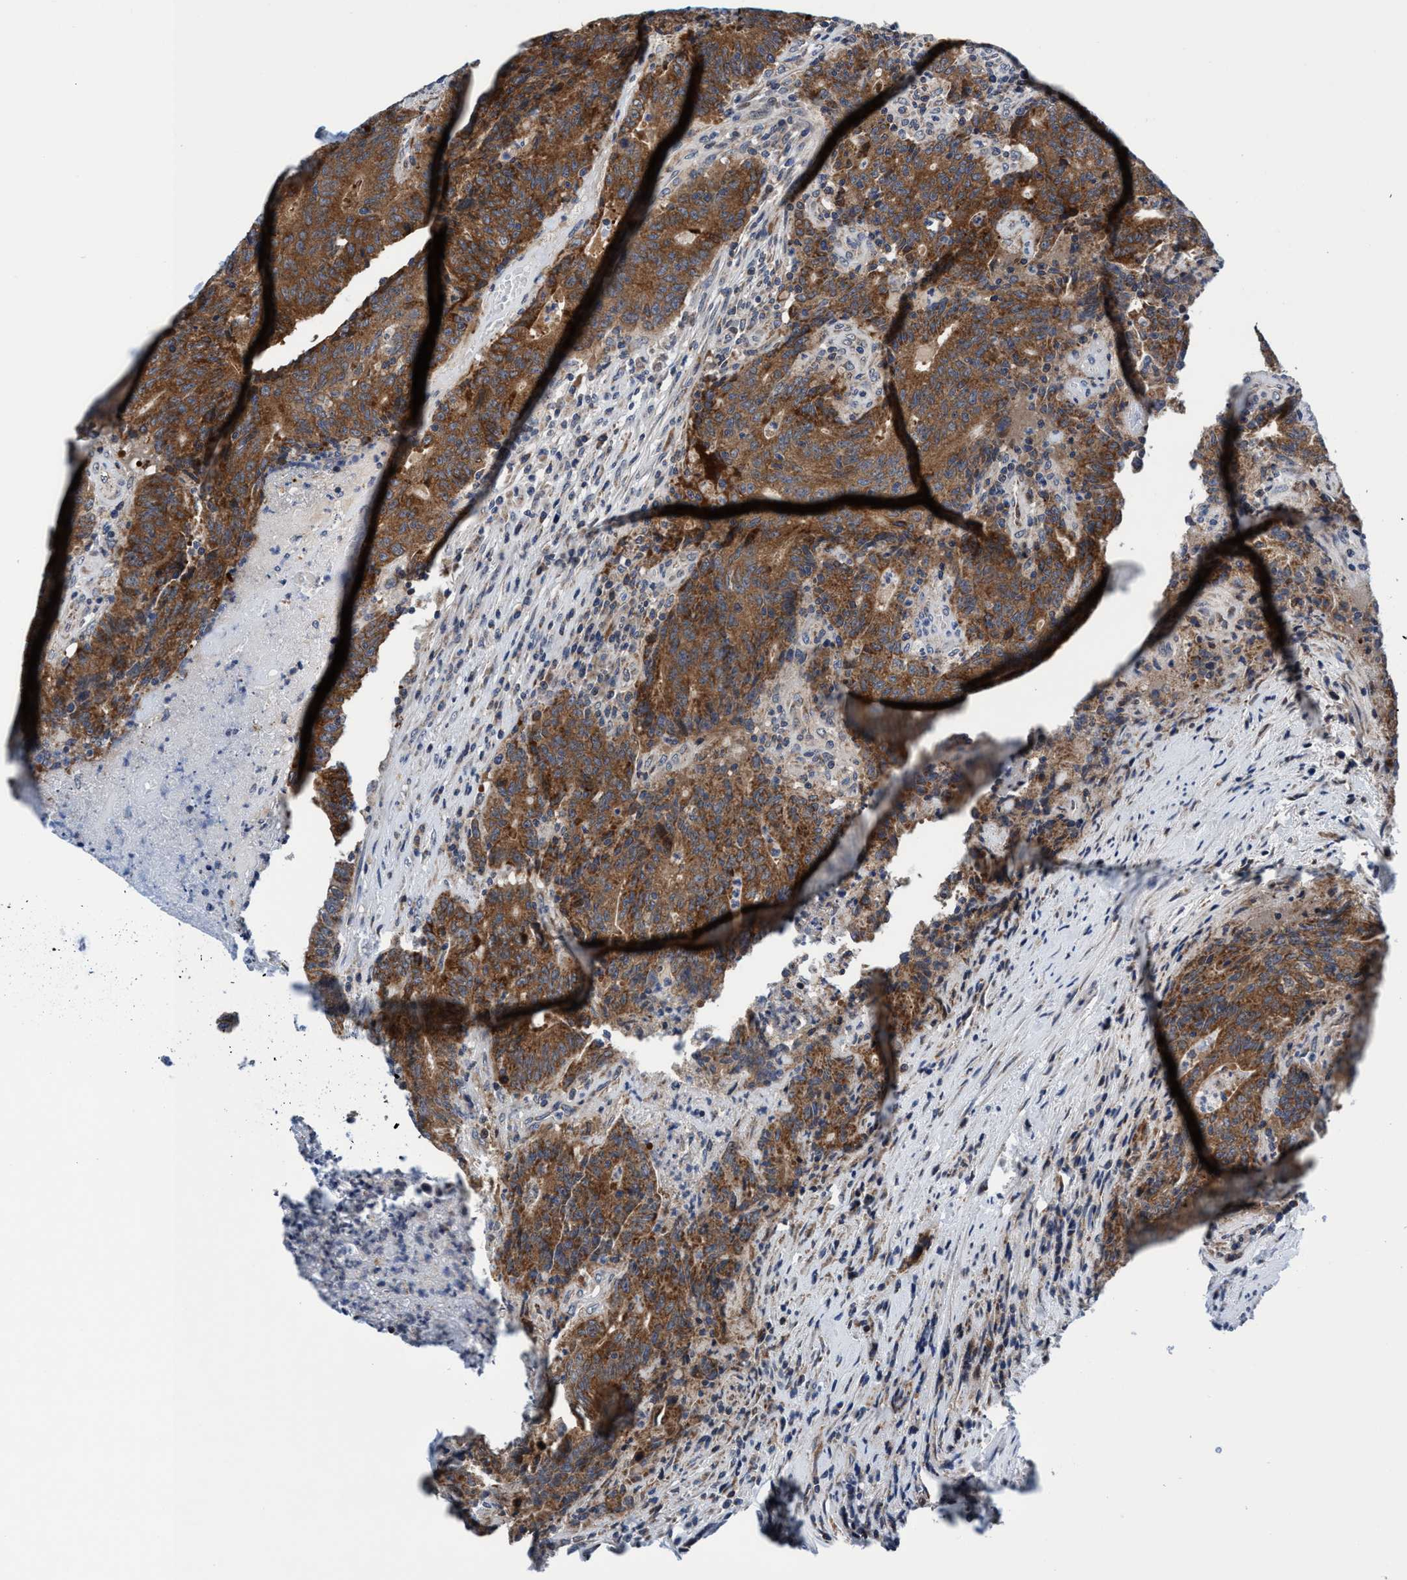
{"staining": {"intensity": "strong", "quantity": ">75%", "location": "cytoplasmic/membranous"}, "tissue": "colorectal cancer", "cell_type": "Tumor cells", "image_type": "cancer", "snomed": [{"axis": "morphology", "description": "Normal tissue, NOS"}, {"axis": "morphology", "description": "Adenocarcinoma, NOS"}, {"axis": "topography", "description": "Colon"}], "caption": "This micrograph exhibits immunohistochemistry staining of human colorectal adenocarcinoma, with high strong cytoplasmic/membranous staining in approximately >75% of tumor cells.", "gene": "AGAP2", "patient": {"sex": "female", "age": 75}}